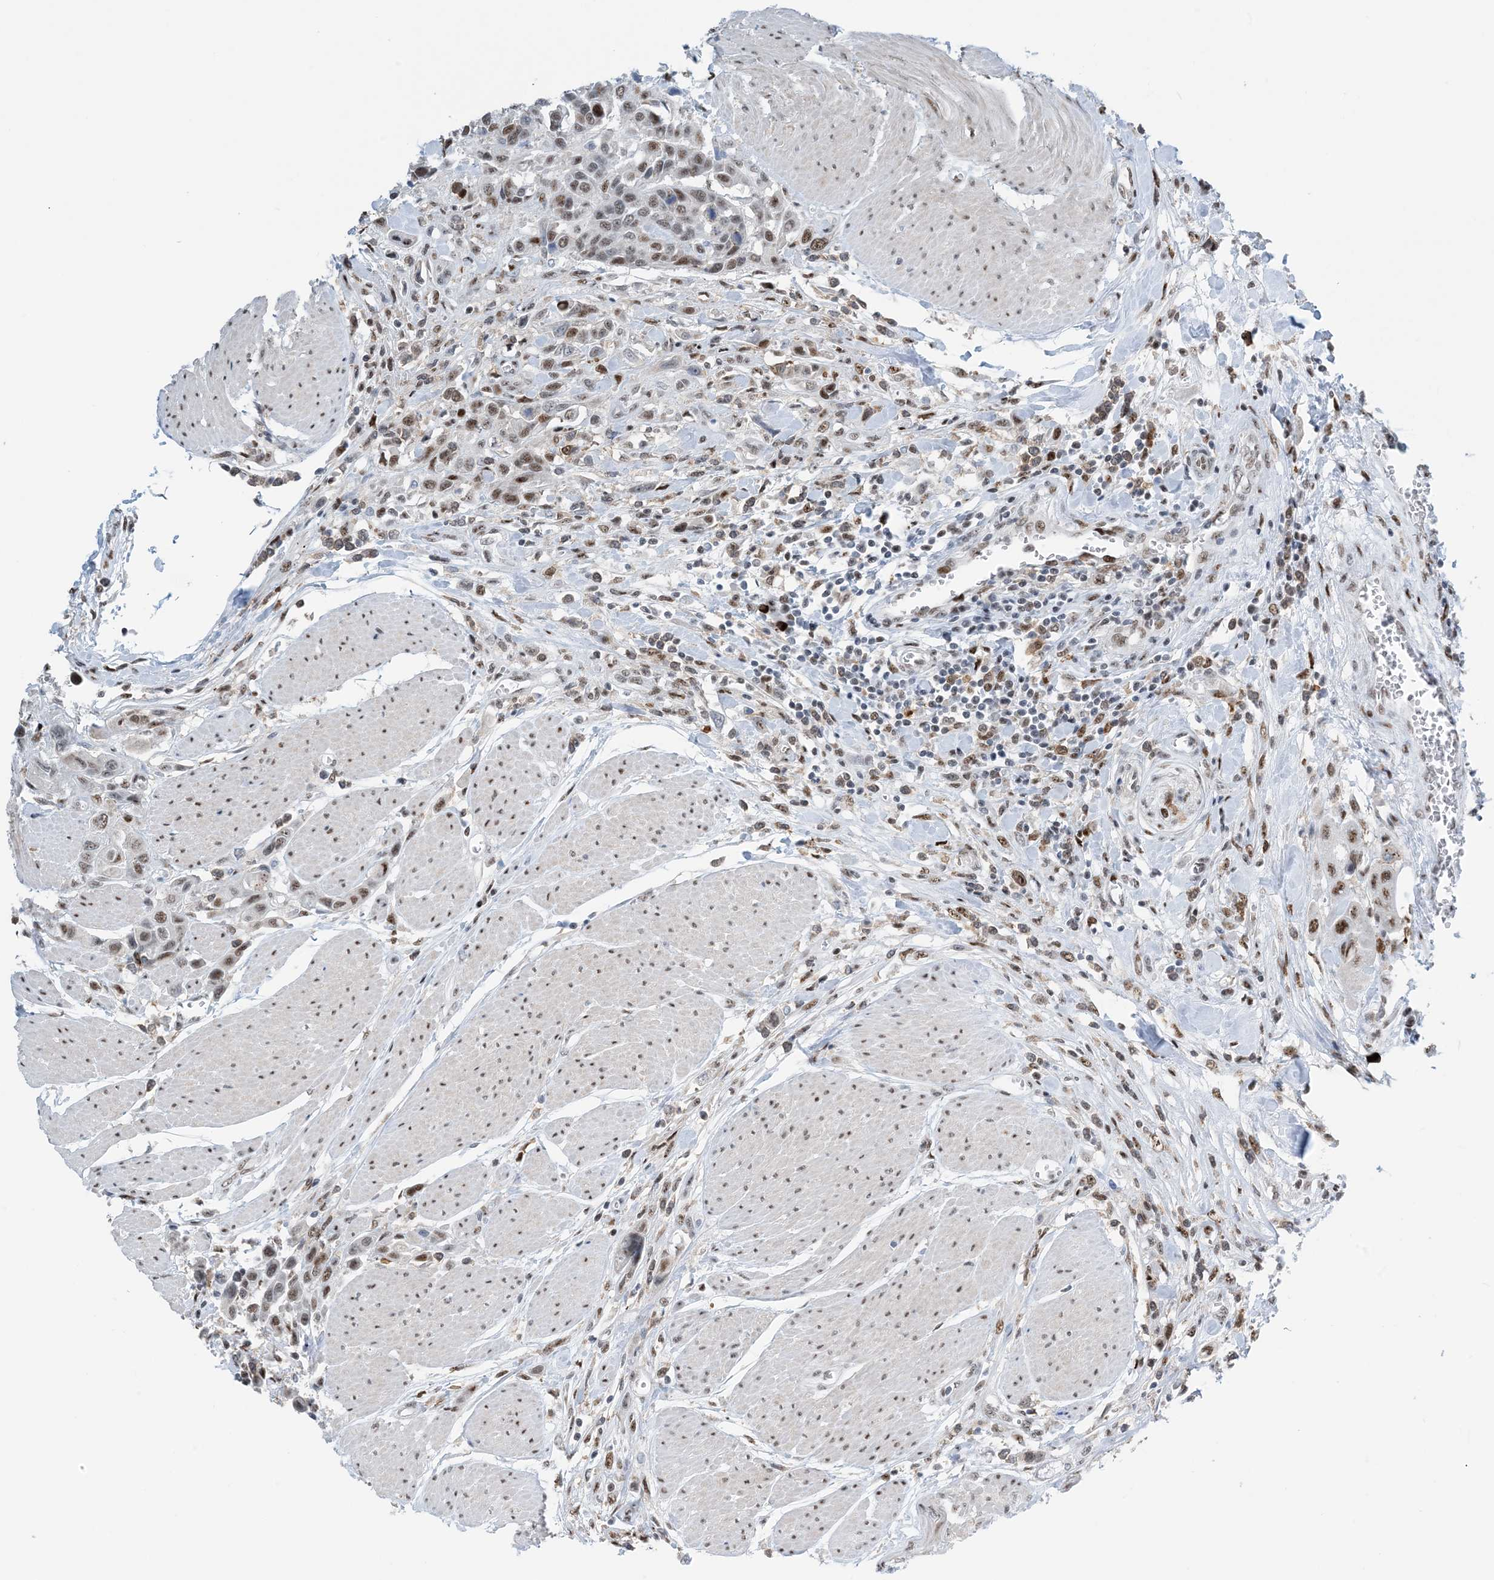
{"staining": {"intensity": "weak", "quantity": ">75%", "location": "nuclear"}, "tissue": "urothelial cancer", "cell_type": "Tumor cells", "image_type": "cancer", "snomed": [{"axis": "morphology", "description": "Urothelial carcinoma, High grade"}, {"axis": "topography", "description": "Urinary bladder"}], "caption": "DAB immunohistochemical staining of urothelial carcinoma (high-grade) reveals weak nuclear protein staining in about >75% of tumor cells.", "gene": "HEMK1", "patient": {"sex": "male", "age": 50}}